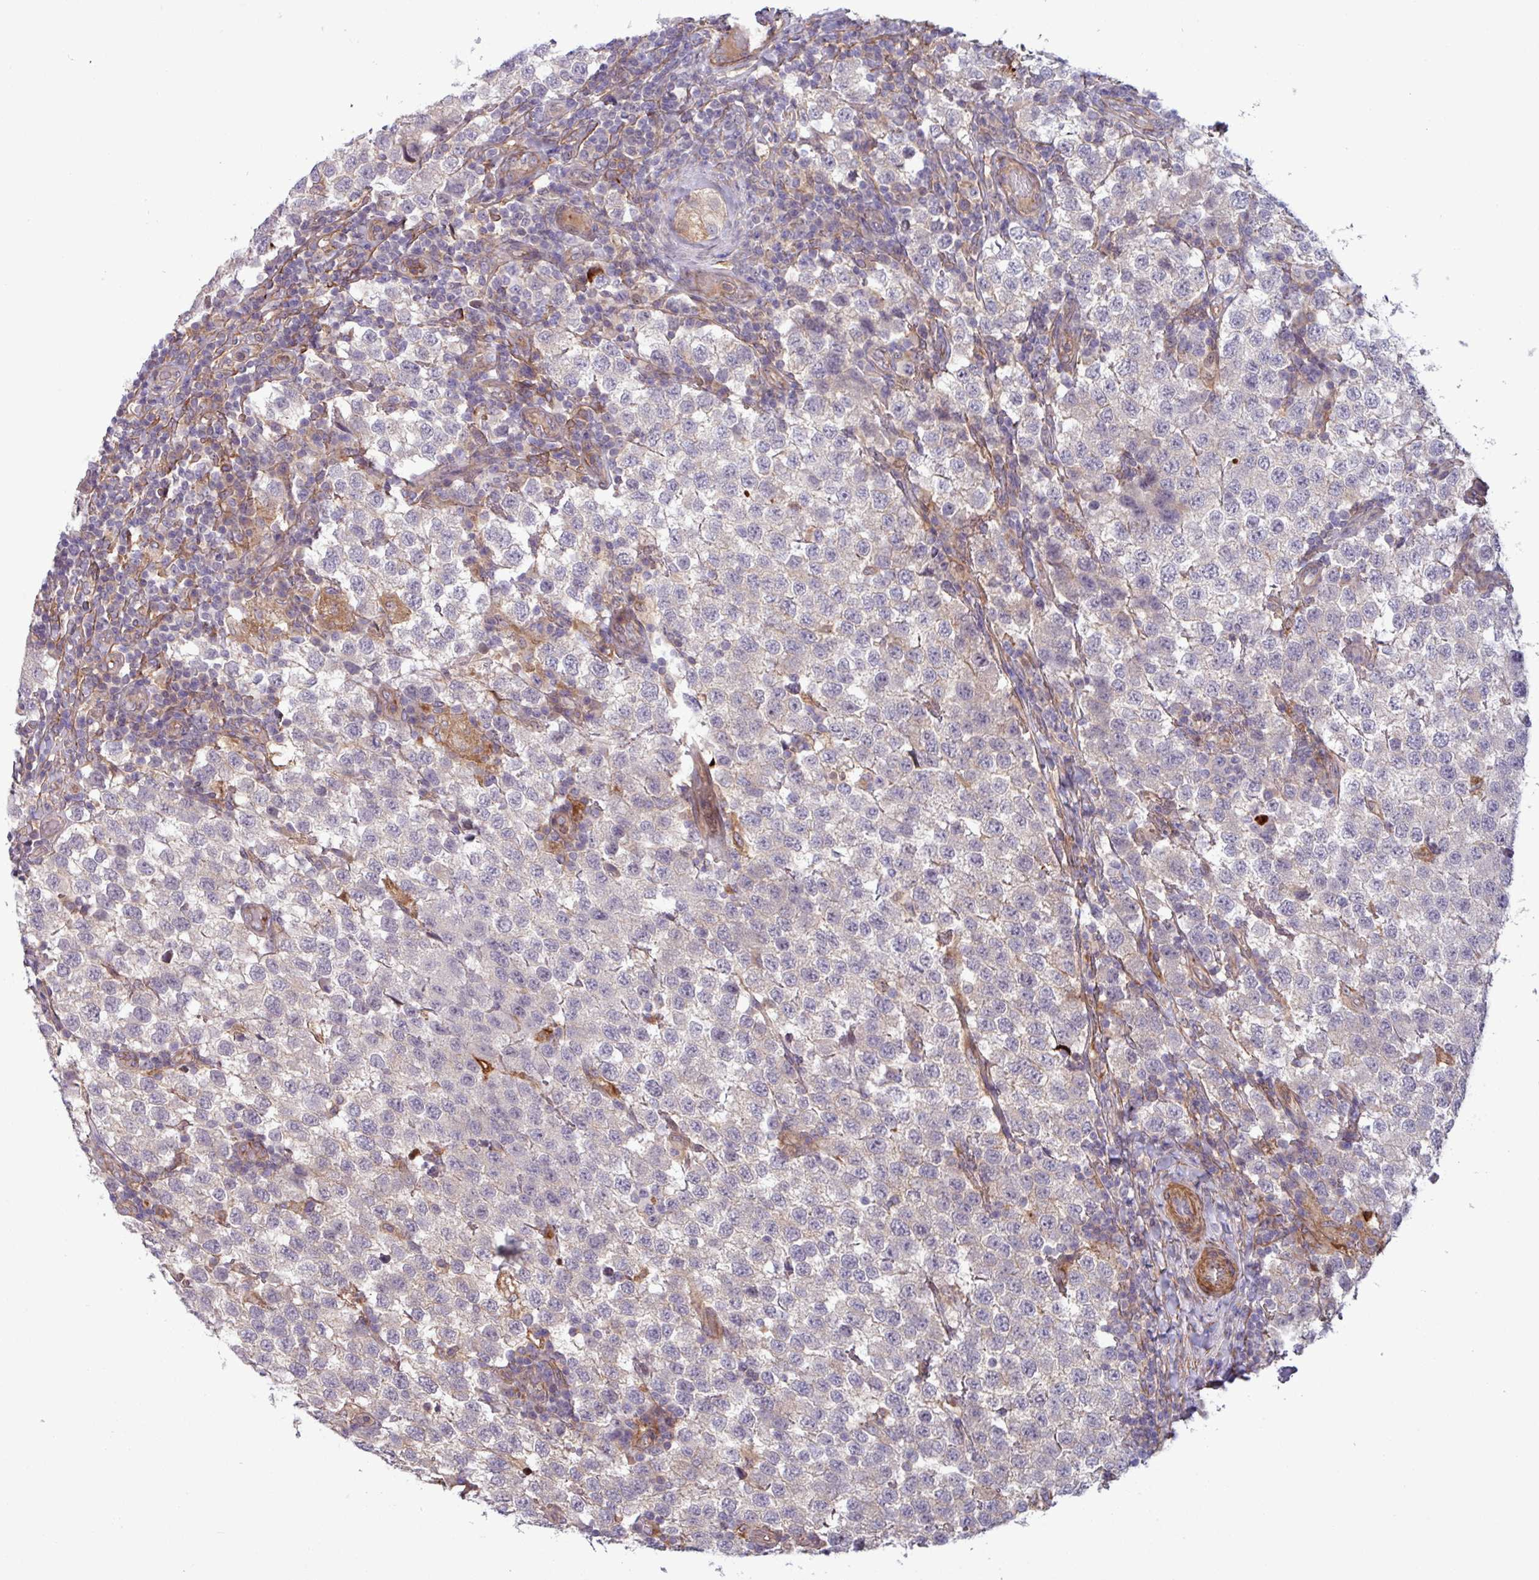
{"staining": {"intensity": "negative", "quantity": "none", "location": "none"}, "tissue": "testis cancer", "cell_type": "Tumor cells", "image_type": "cancer", "snomed": [{"axis": "morphology", "description": "Seminoma, NOS"}, {"axis": "topography", "description": "Testis"}], "caption": "Testis seminoma was stained to show a protein in brown. There is no significant expression in tumor cells.", "gene": "PCED1A", "patient": {"sex": "male", "age": 34}}